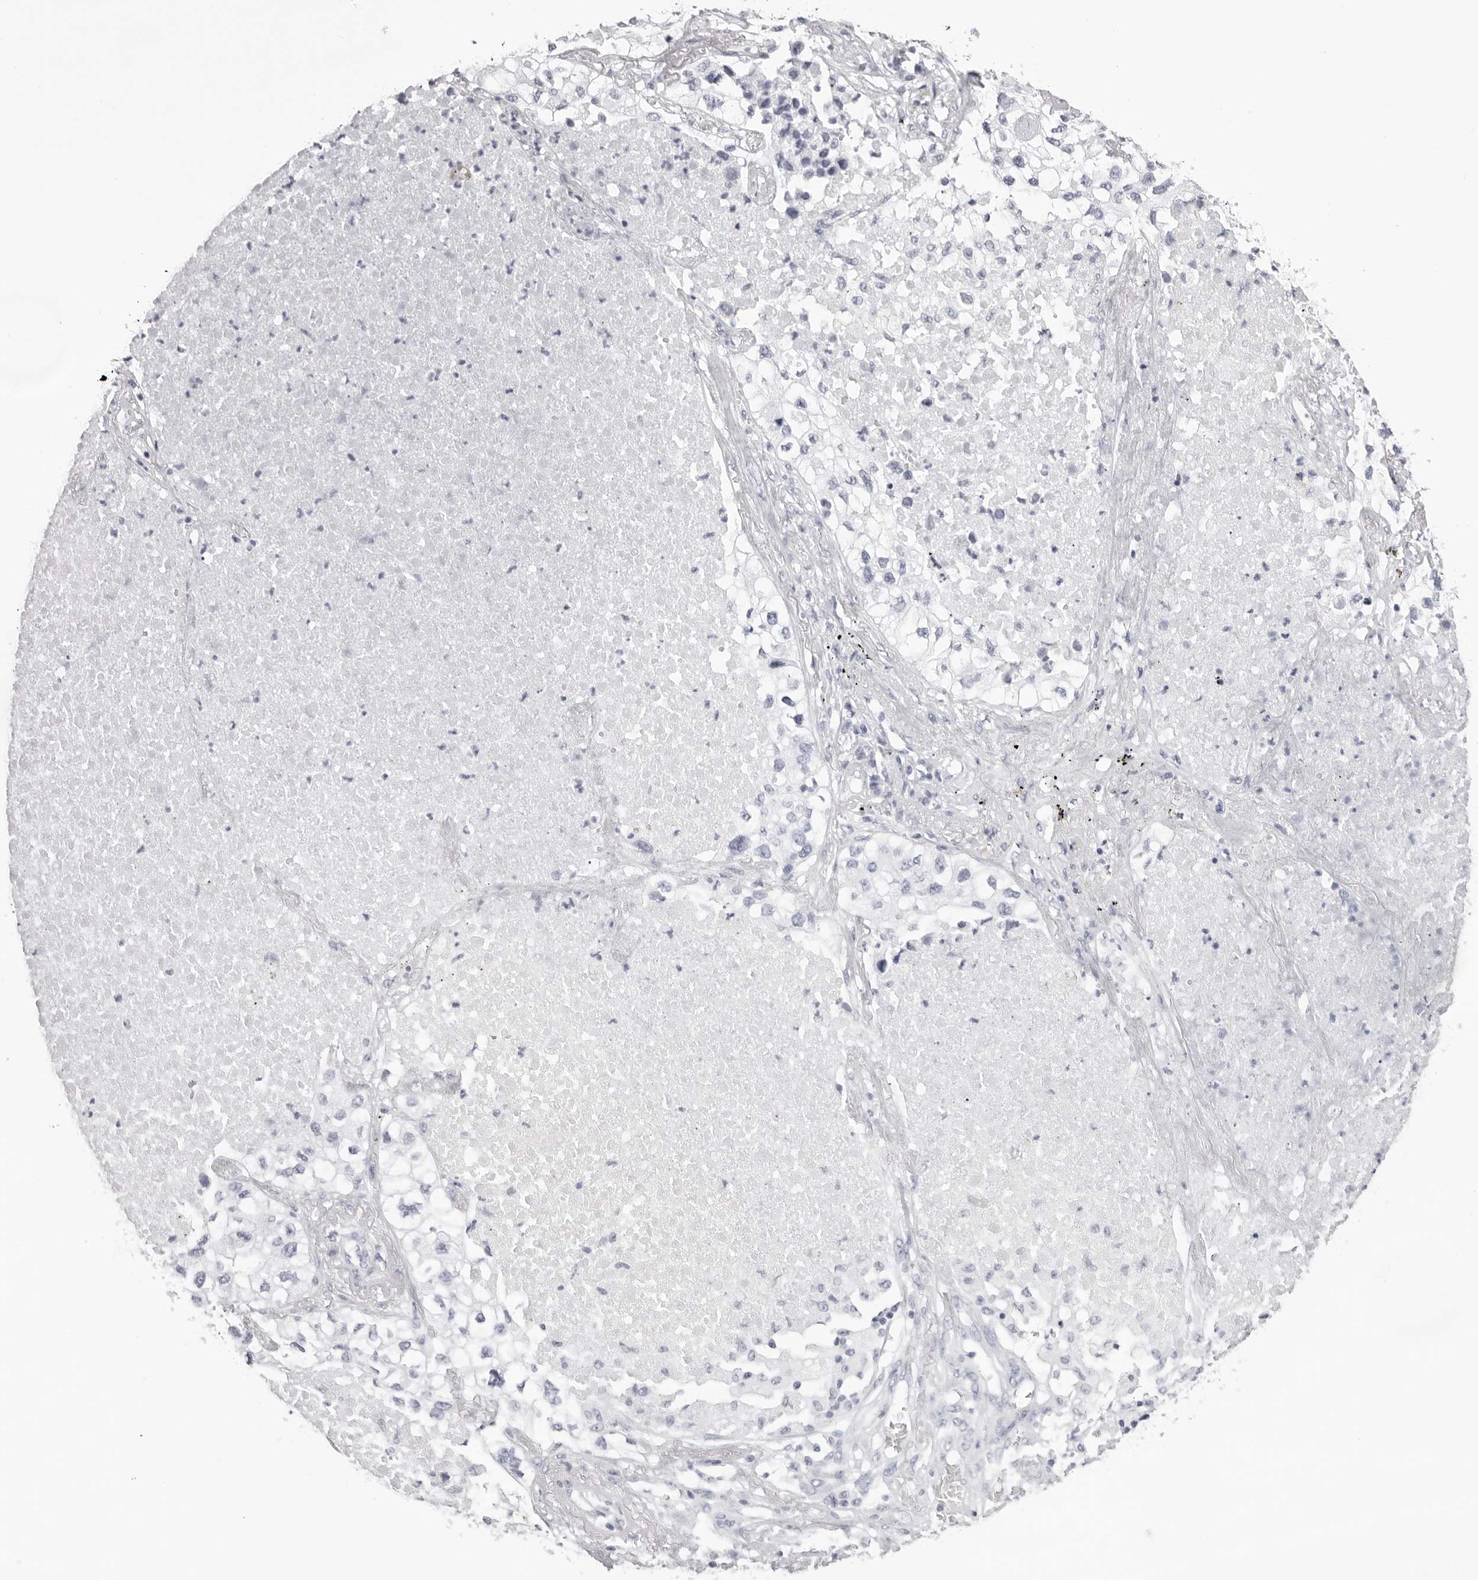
{"staining": {"intensity": "negative", "quantity": "none", "location": "none"}, "tissue": "lung cancer", "cell_type": "Tumor cells", "image_type": "cancer", "snomed": [{"axis": "morphology", "description": "Adenocarcinoma, NOS"}, {"axis": "topography", "description": "Lung"}], "caption": "This histopathology image is of lung cancer (adenocarcinoma) stained with IHC to label a protein in brown with the nuclei are counter-stained blue. There is no expression in tumor cells.", "gene": "RHO", "patient": {"sex": "male", "age": 63}}